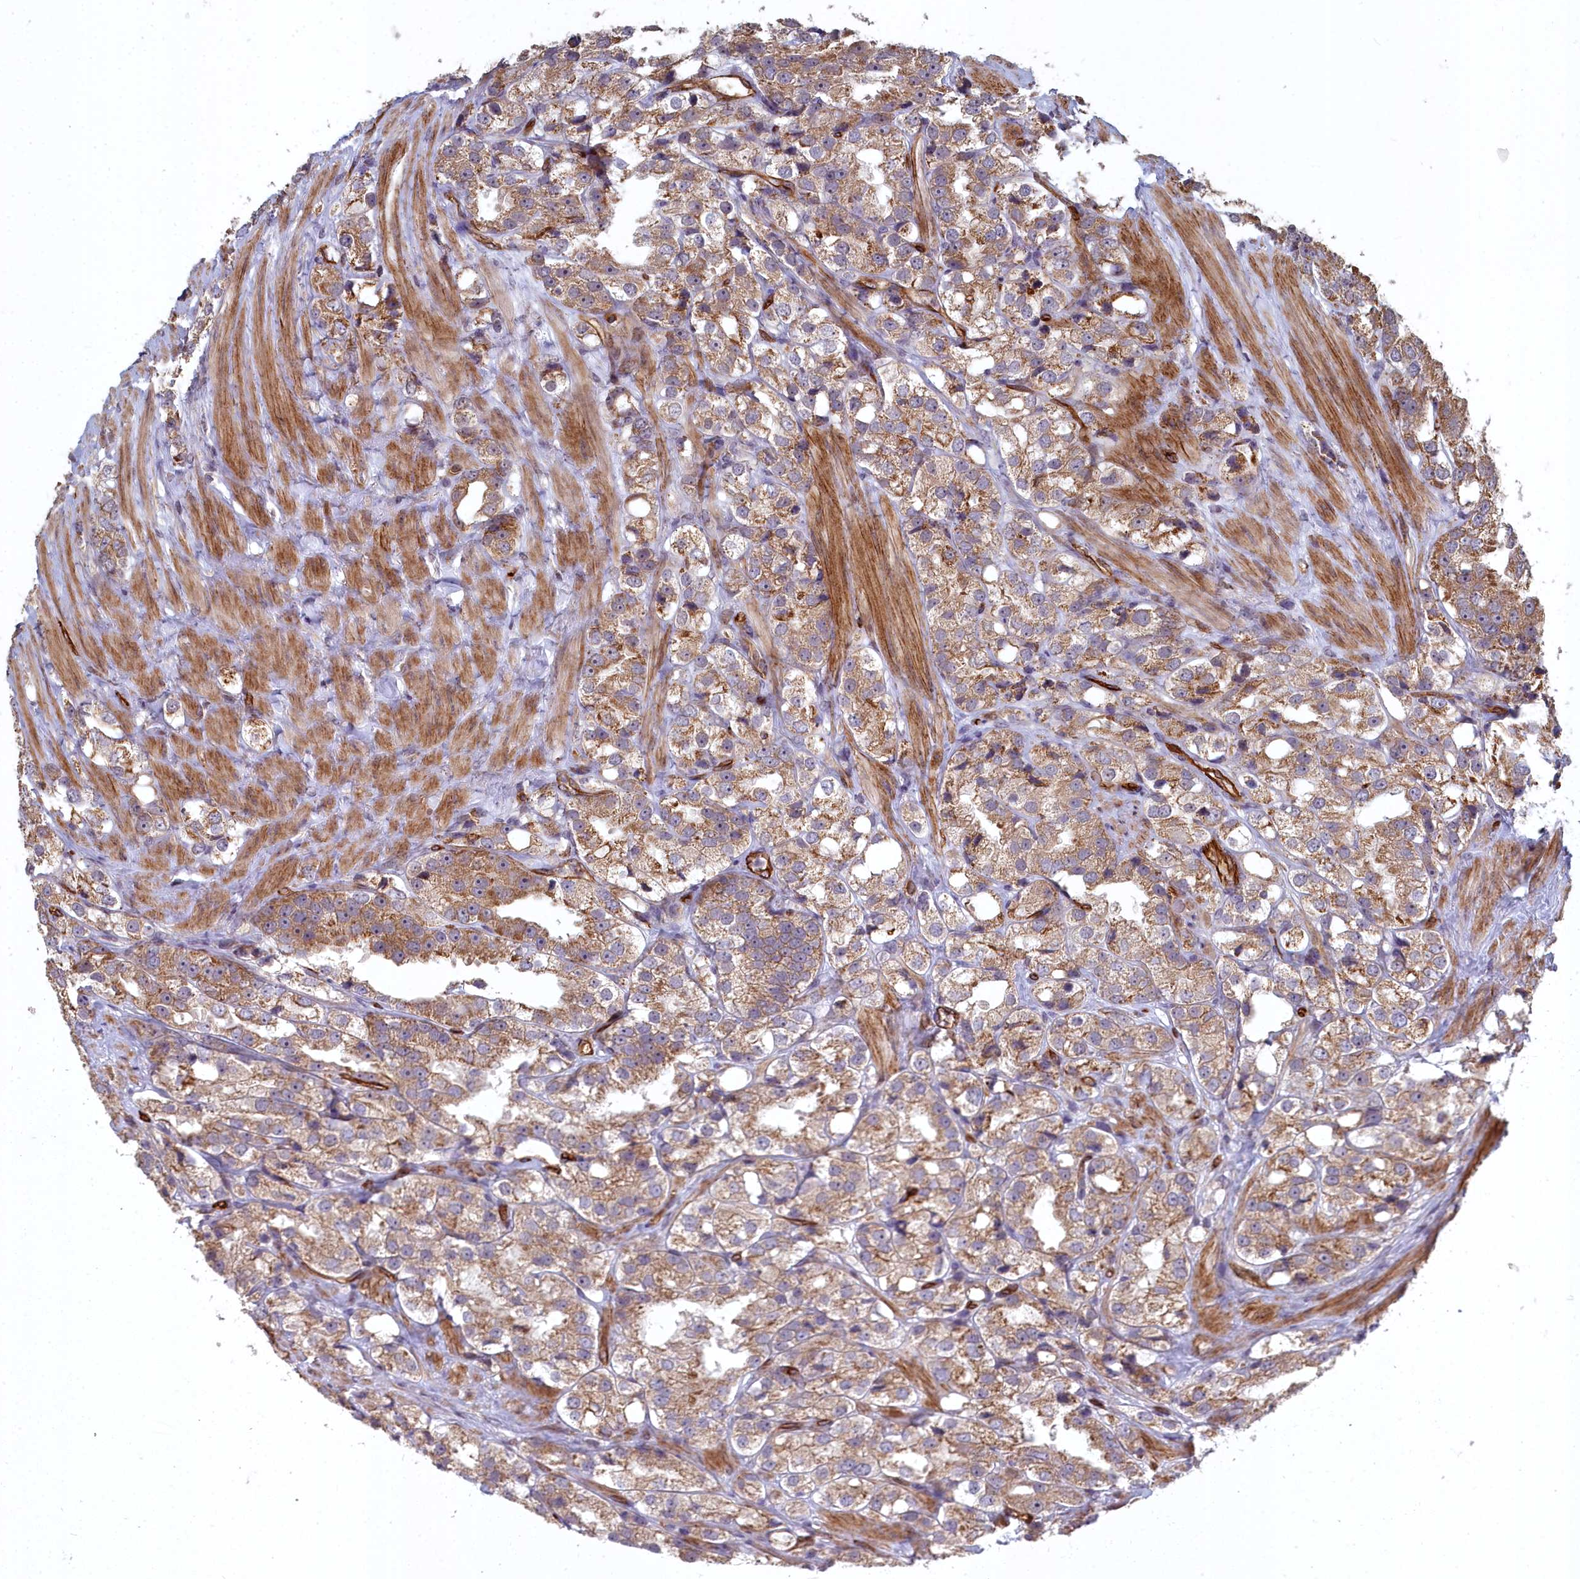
{"staining": {"intensity": "moderate", "quantity": ">75%", "location": "cytoplasmic/membranous"}, "tissue": "prostate cancer", "cell_type": "Tumor cells", "image_type": "cancer", "snomed": [{"axis": "morphology", "description": "Adenocarcinoma, NOS"}, {"axis": "topography", "description": "Prostate"}], "caption": "Adenocarcinoma (prostate) tissue shows moderate cytoplasmic/membranous staining in approximately >75% of tumor cells (brown staining indicates protein expression, while blue staining denotes nuclei).", "gene": "TSPYL4", "patient": {"sex": "male", "age": 79}}